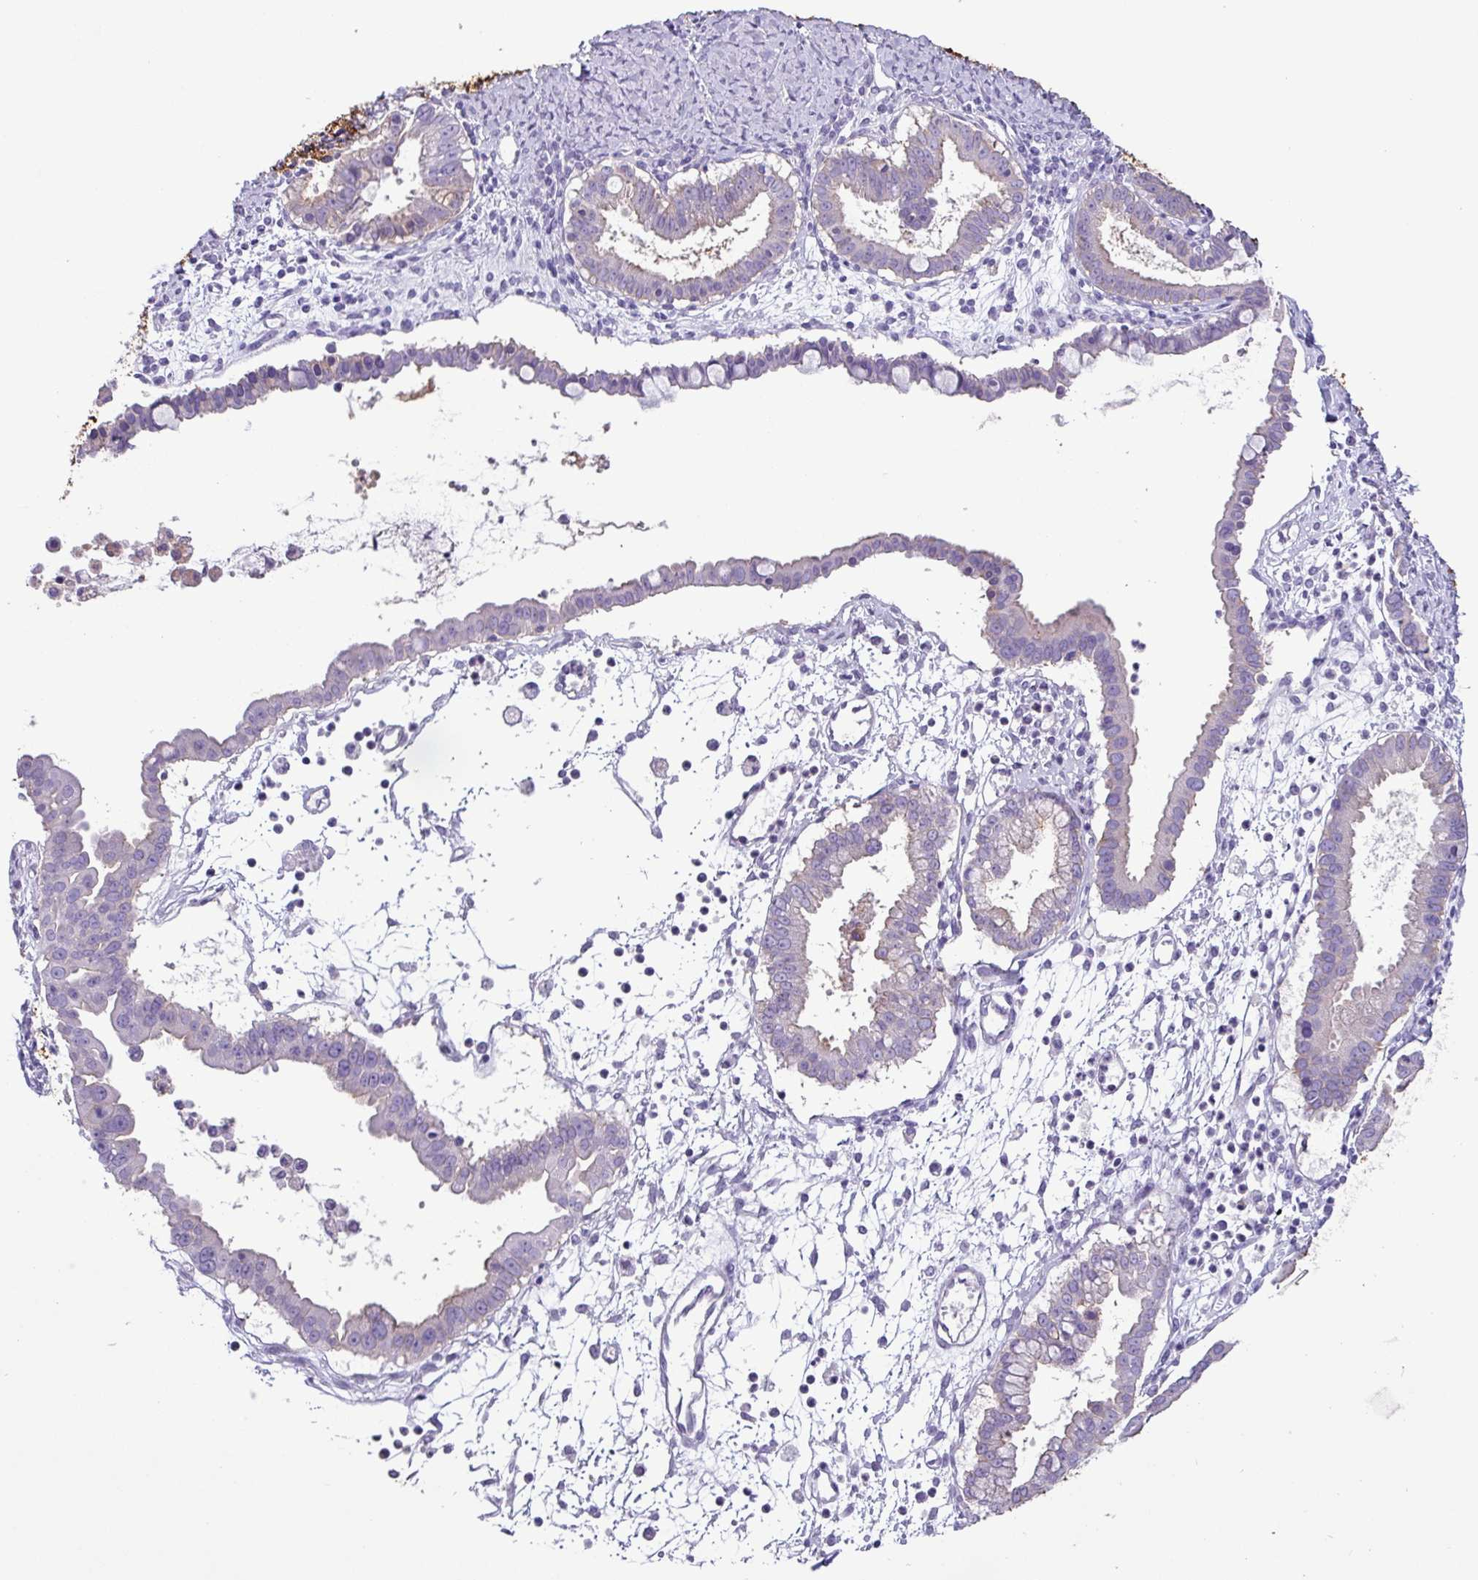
{"staining": {"intensity": "negative", "quantity": "none", "location": "none"}, "tissue": "ovarian cancer", "cell_type": "Tumor cells", "image_type": "cancer", "snomed": [{"axis": "morphology", "description": "Cystadenocarcinoma, mucinous, NOS"}, {"axis": "topography", "description": "Ovary"}], "caption": "A histopathology image of human ovarian cancer is negative for staining in tumor cells. (DAB immunohistochemistry, high magnification).", "gene": "CYSTM1", "patient": {"sex": "female", "age": 61}}